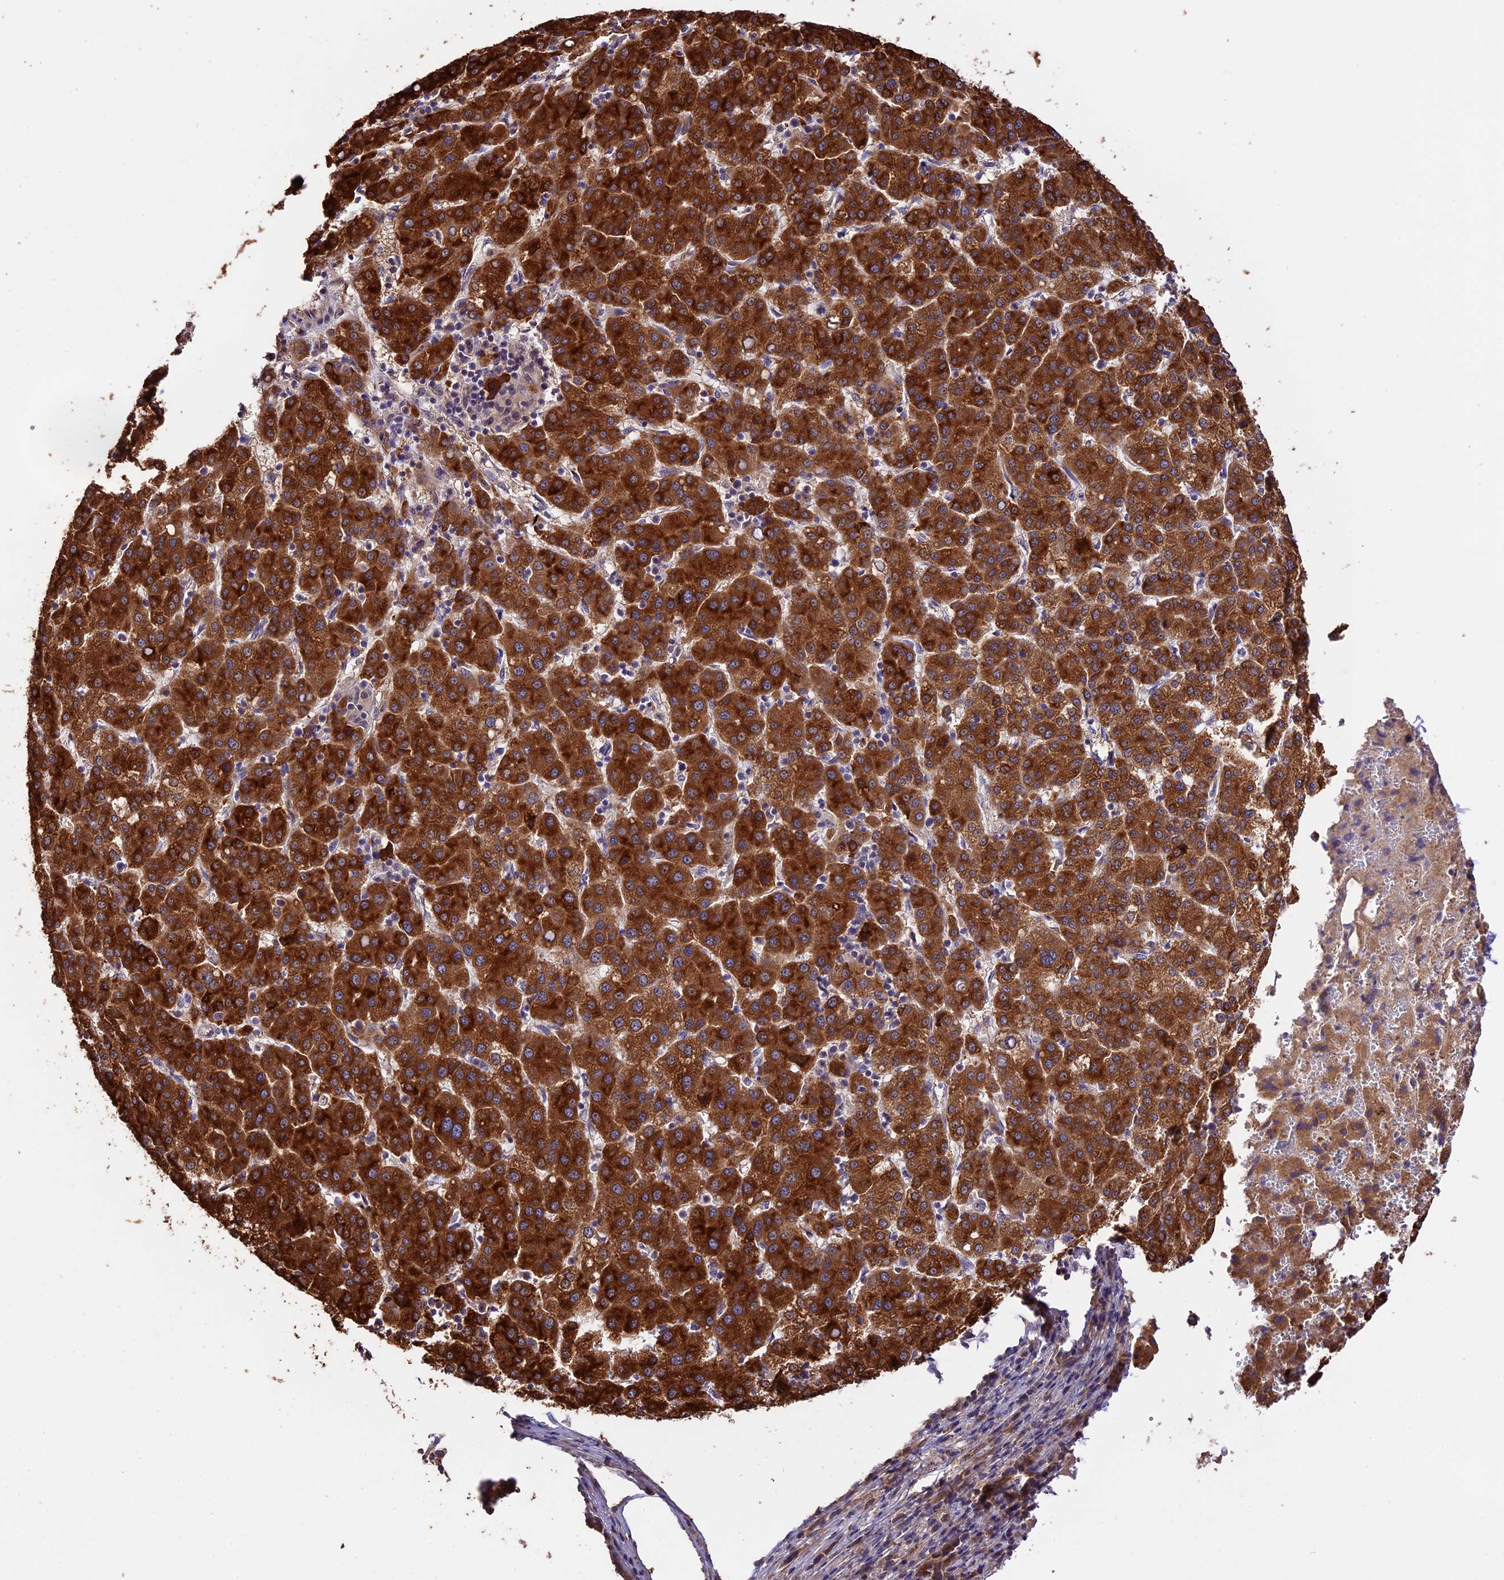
{"staining": {"intensity": "strong", "quantity": ">75%", "location": "cytoplasmic/membranous"}, "tissue": "liver cancer", "cell_type": "Tumor cells", "image_type": "cancer", "snomed": [{"axis": "morphology", "description": "Carcinoma, Hepatocellular, NOS"}, {"axis": "topography", "description": "Liver"}], "caption": "Immunohistochemical staining of human liver cancer exhibits high levels of strong cytoplasmic/membranous expression in approximately >75% of tumor cells. Nuclei are stained in blue.", "gene": "TRMT1", "patient": {"sex": "female", "age": 58}}